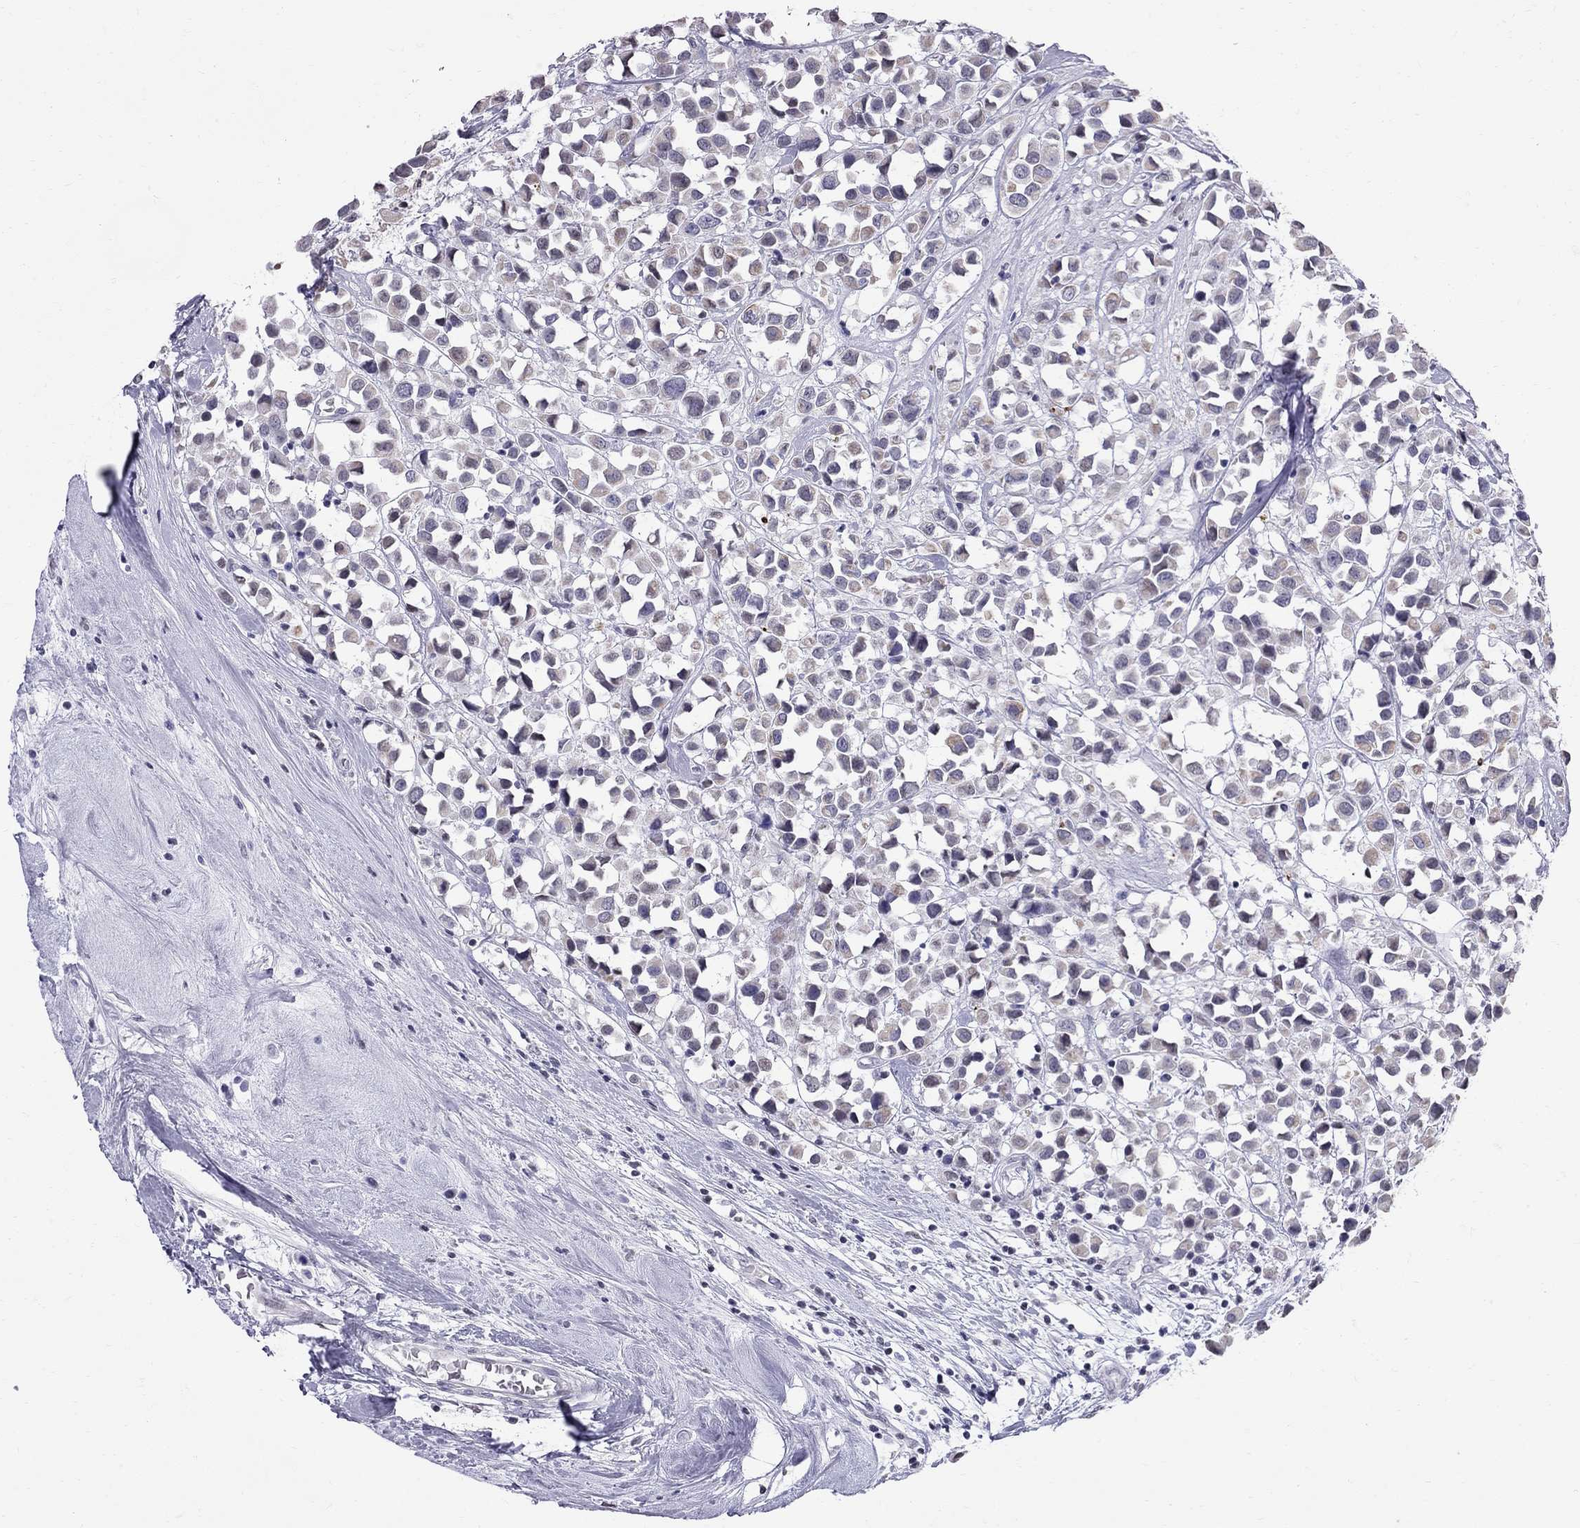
{"staining": {"intensity": "weak", "quantity": "<25%", "location": "cytoplasmic/membranous"}, "tissue": "breast cancer", "cell_type": "Tumor cells", "image_type": "cancer", "snomed": [{"axis": "morphology", "description": "Duct carcinoma"}, {"axis": "topography", "description": "Breast"}], "caption": "IHC of breast cancer (intraductal carcinoma) displays no expression in tumor cells.", "gene": "MUC15", "patient": {"sex": "female", "age": 61}}